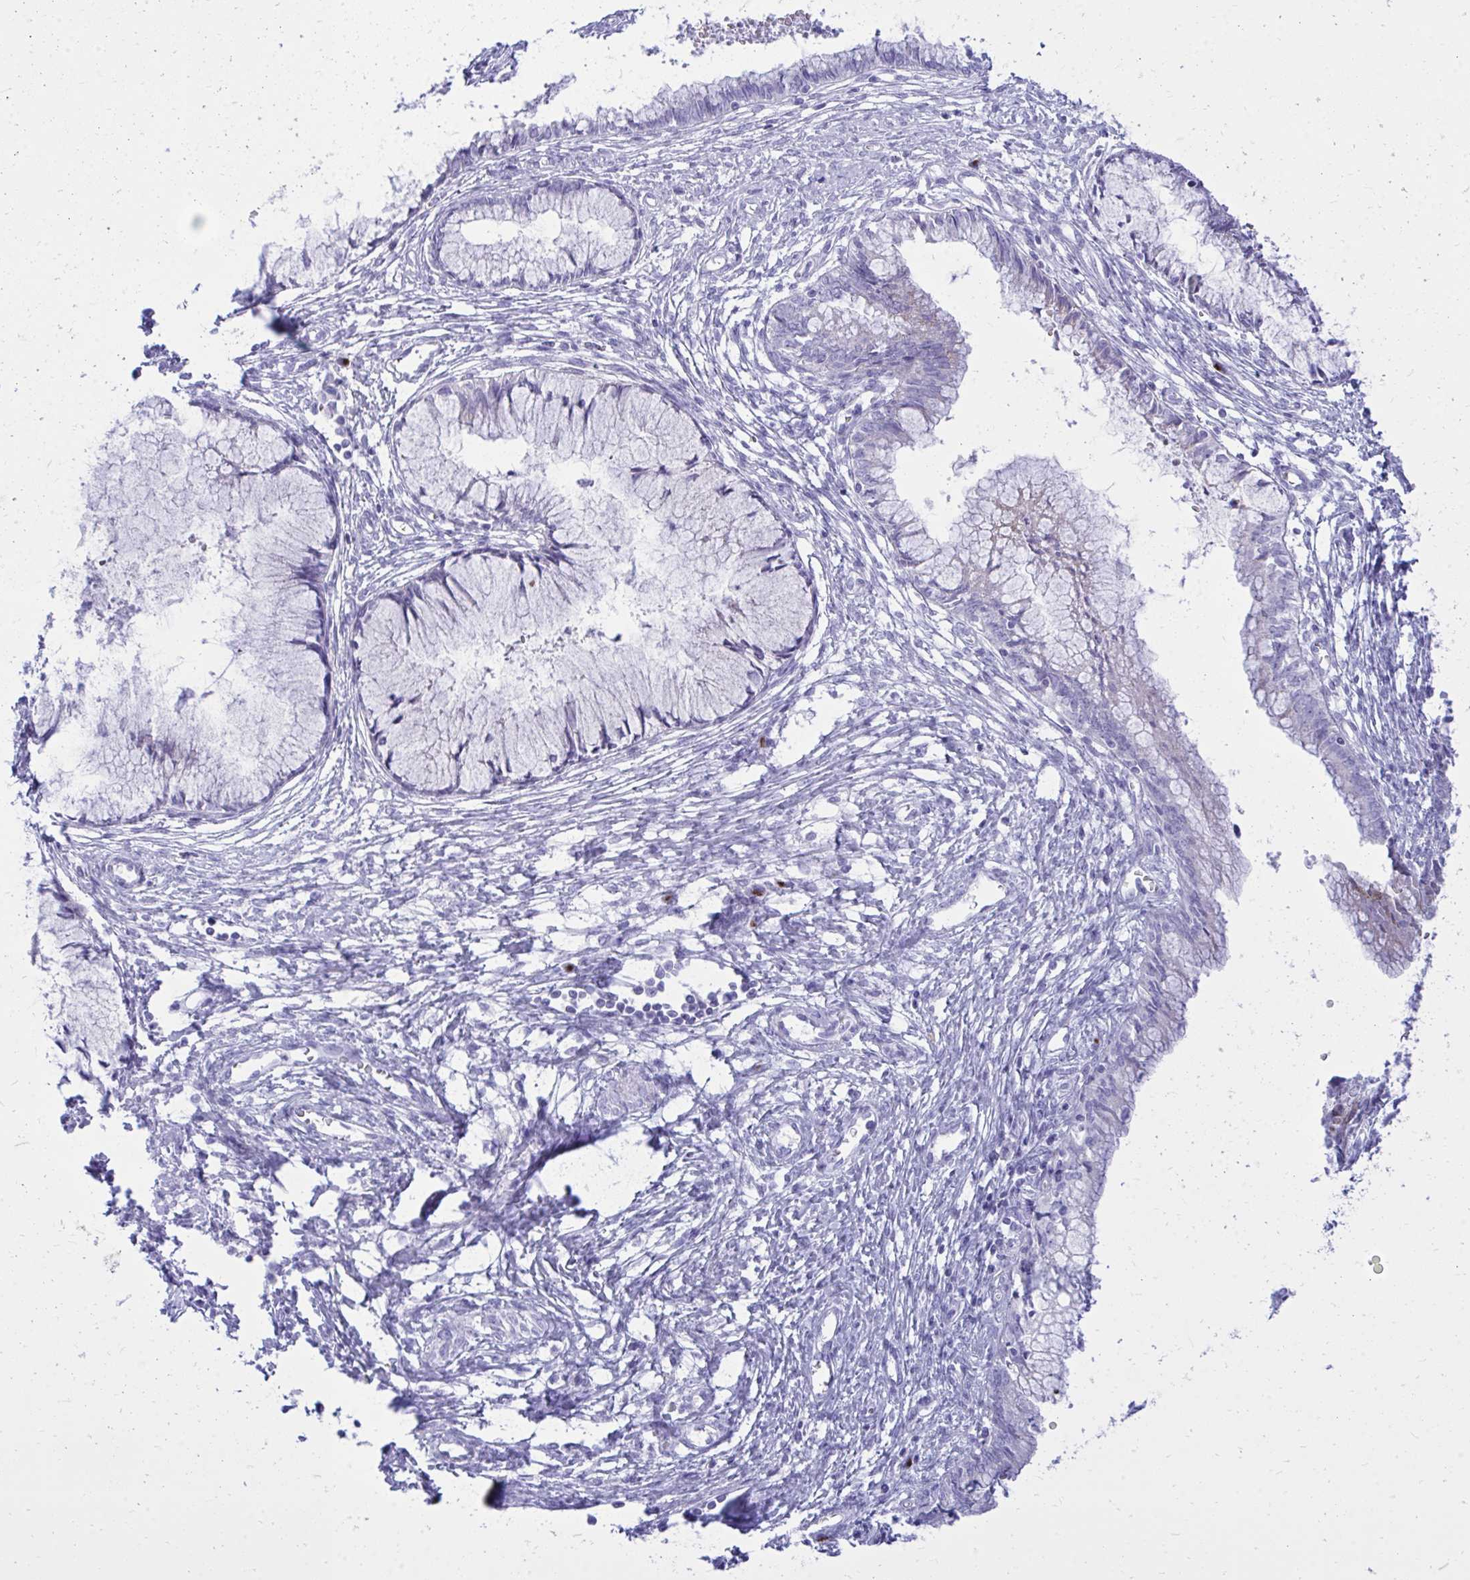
{"staining": {"intensity": "negative", "quantity": "none", "location": "none"}, "tissue": "cervical cancer", "cell_type": "Tumor cells", "image_type": "cancer", "snomed": [{"axis": "morphology", "description": "Adenocarcinoma, NOS"}, {"axis": "topography", "description": "Cervix"}], "caption": "Photomicrograph shows no protein expression in tumor cells of cervical cancer (adenocarcinoma) tissue.", "gene": "ANKDD1B", "patient": {"sex": "female", "age": 44}}